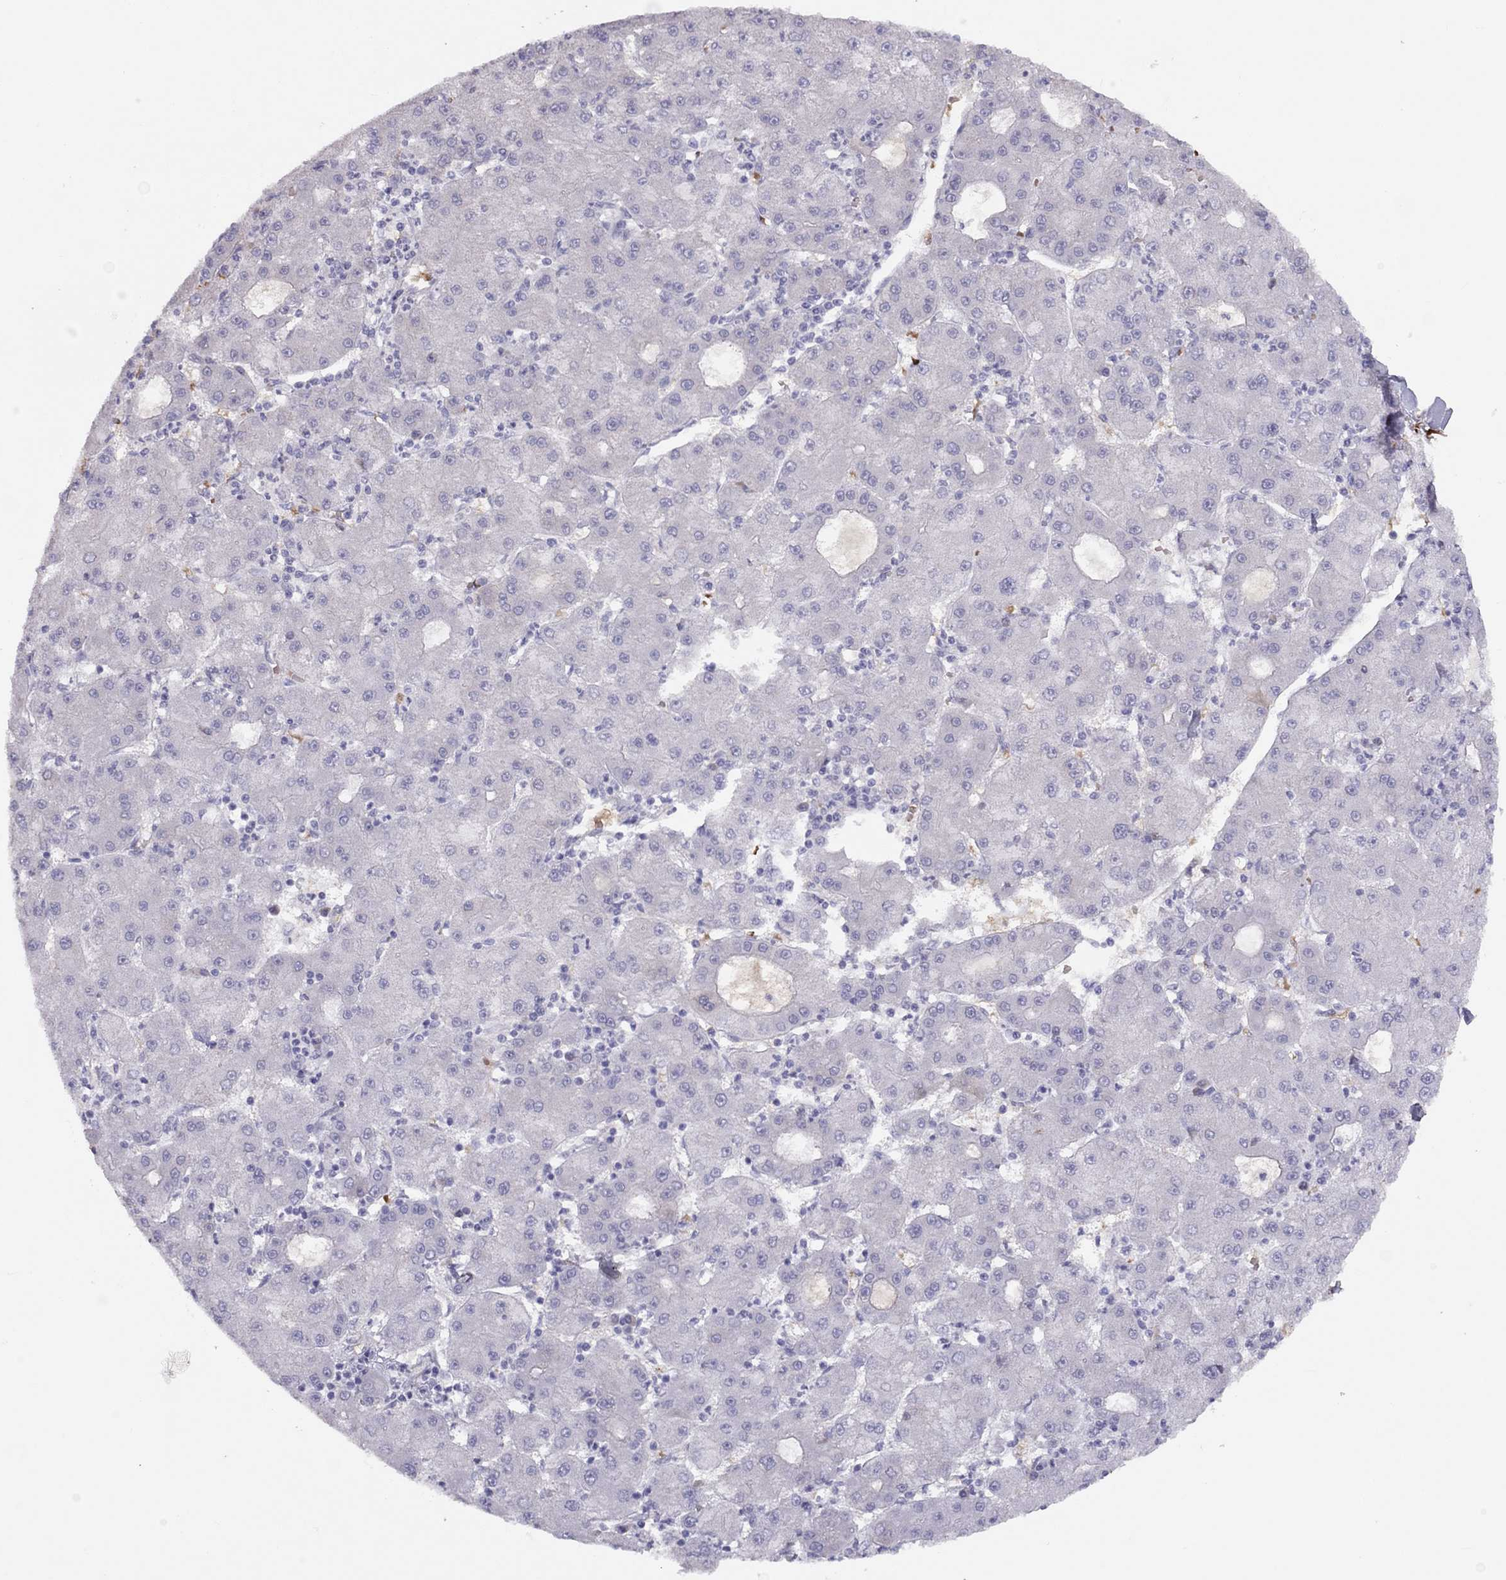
{"staining": {"intensity": "negative", "quantity": "none", "location": "none"}, "tissue": "liver cancer", "cell_type": "Tumor cells", "image_type": "cancer", "snomed": [{"axis": "morphology", "description": "Carcinoma, Hepatocellular, NOS"}, {"axis": "topography", "description": "Liver"}], "caption": "Immunohistochemical staining of human liver cancer displays no significant positivity in tumor cells. (IHC, brightfield microscopy, high magnification).", "gene": "RHD", "patient": {"sex": "male", "age": 73}}